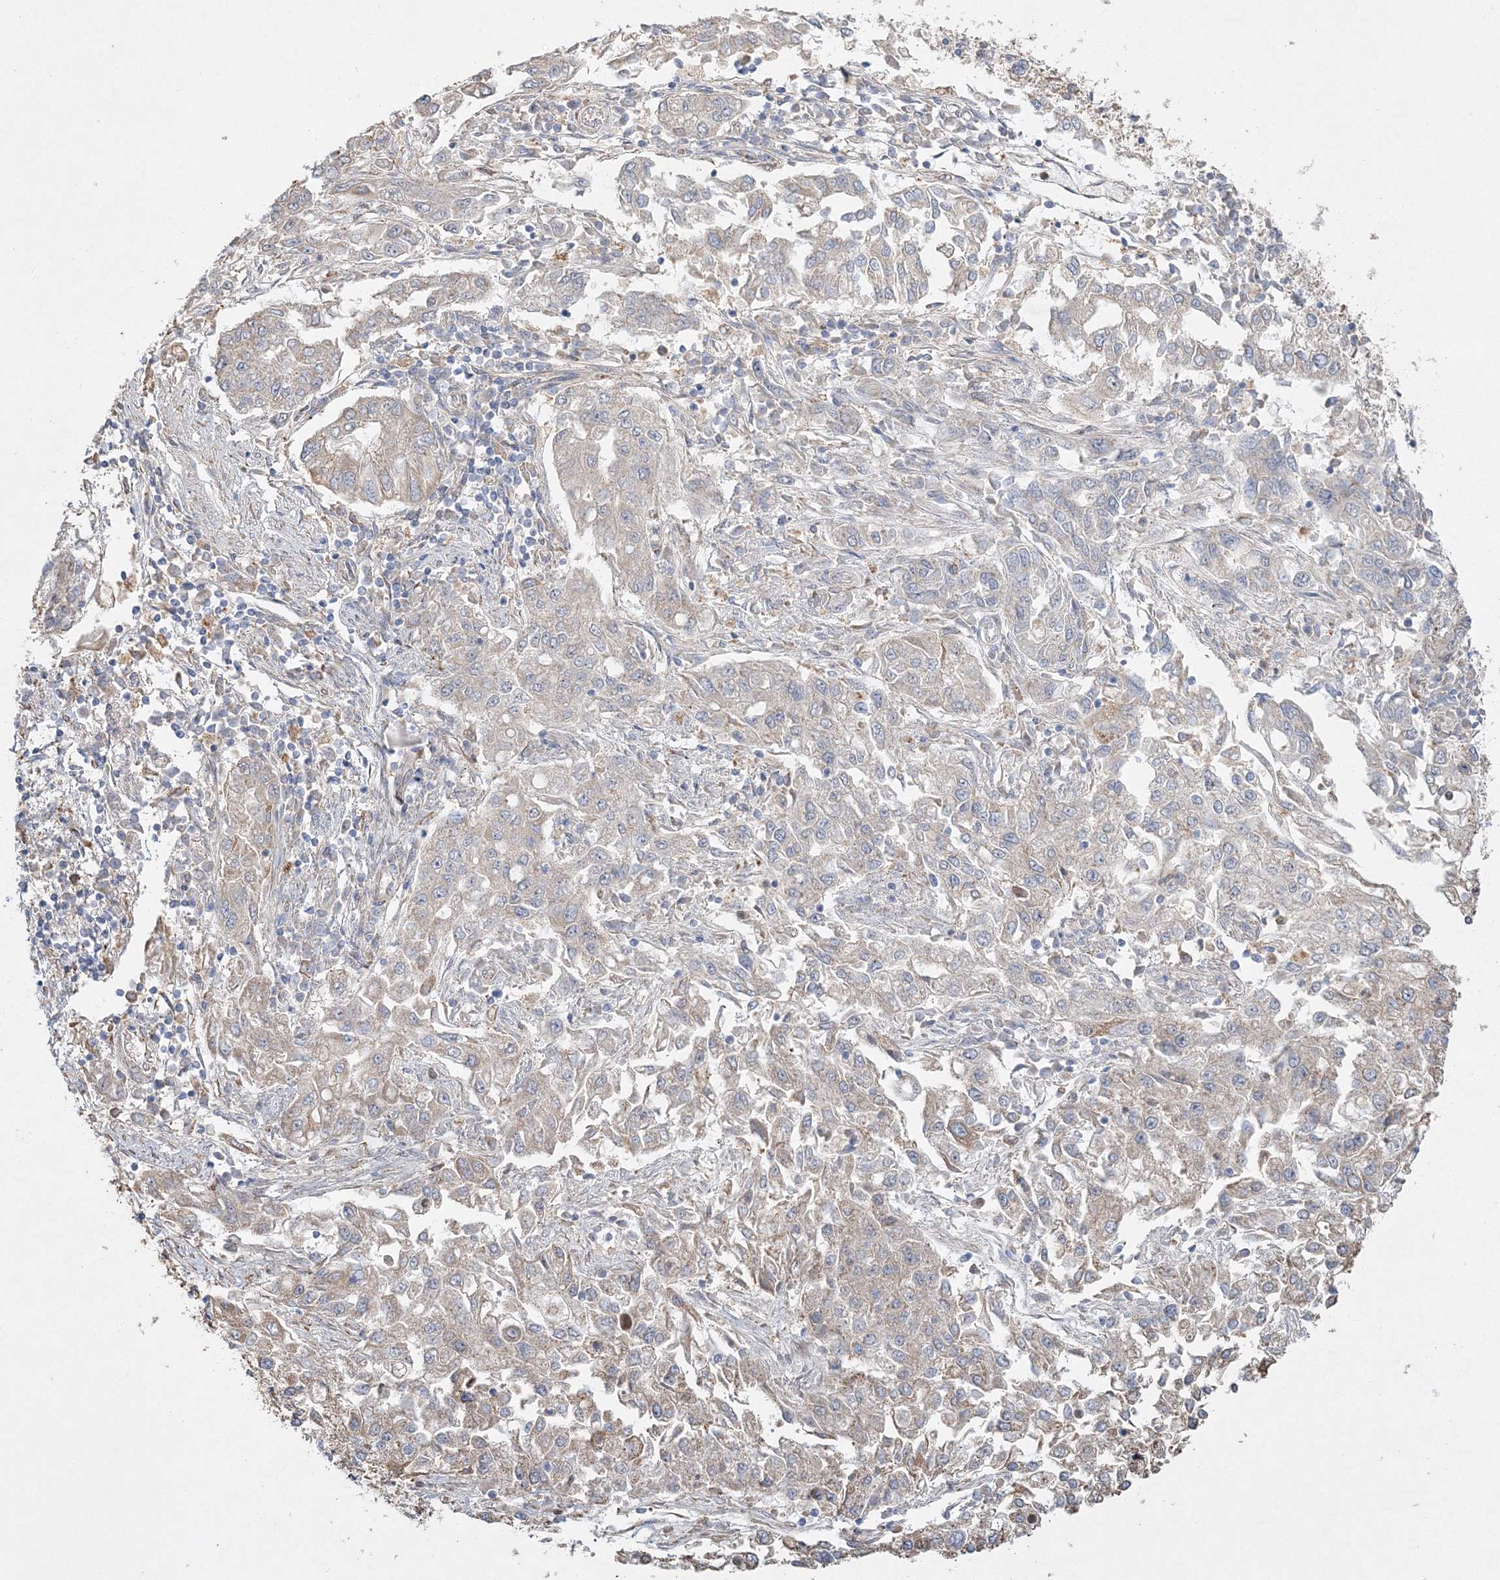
{"staining": {"intensity": "negative", "quantity": "none", "location": "none"}, "tissue": "endometrial cancer", "cell_type": "Tumor cells", "image_type": "cancer", "snomed": [{"axis": "morphology", "description": "Adenocarcinoma, NOS"}, {"axis": "topography", "description": "Endometrium"}], "caption": "Tumor cells show no significant protein expression in endometrial cancer. (Brightfield microscopy of DAB IHC at high magnification).", "gene": "ZFYVE16", "patient": {"sex": "female", "age": 49}}